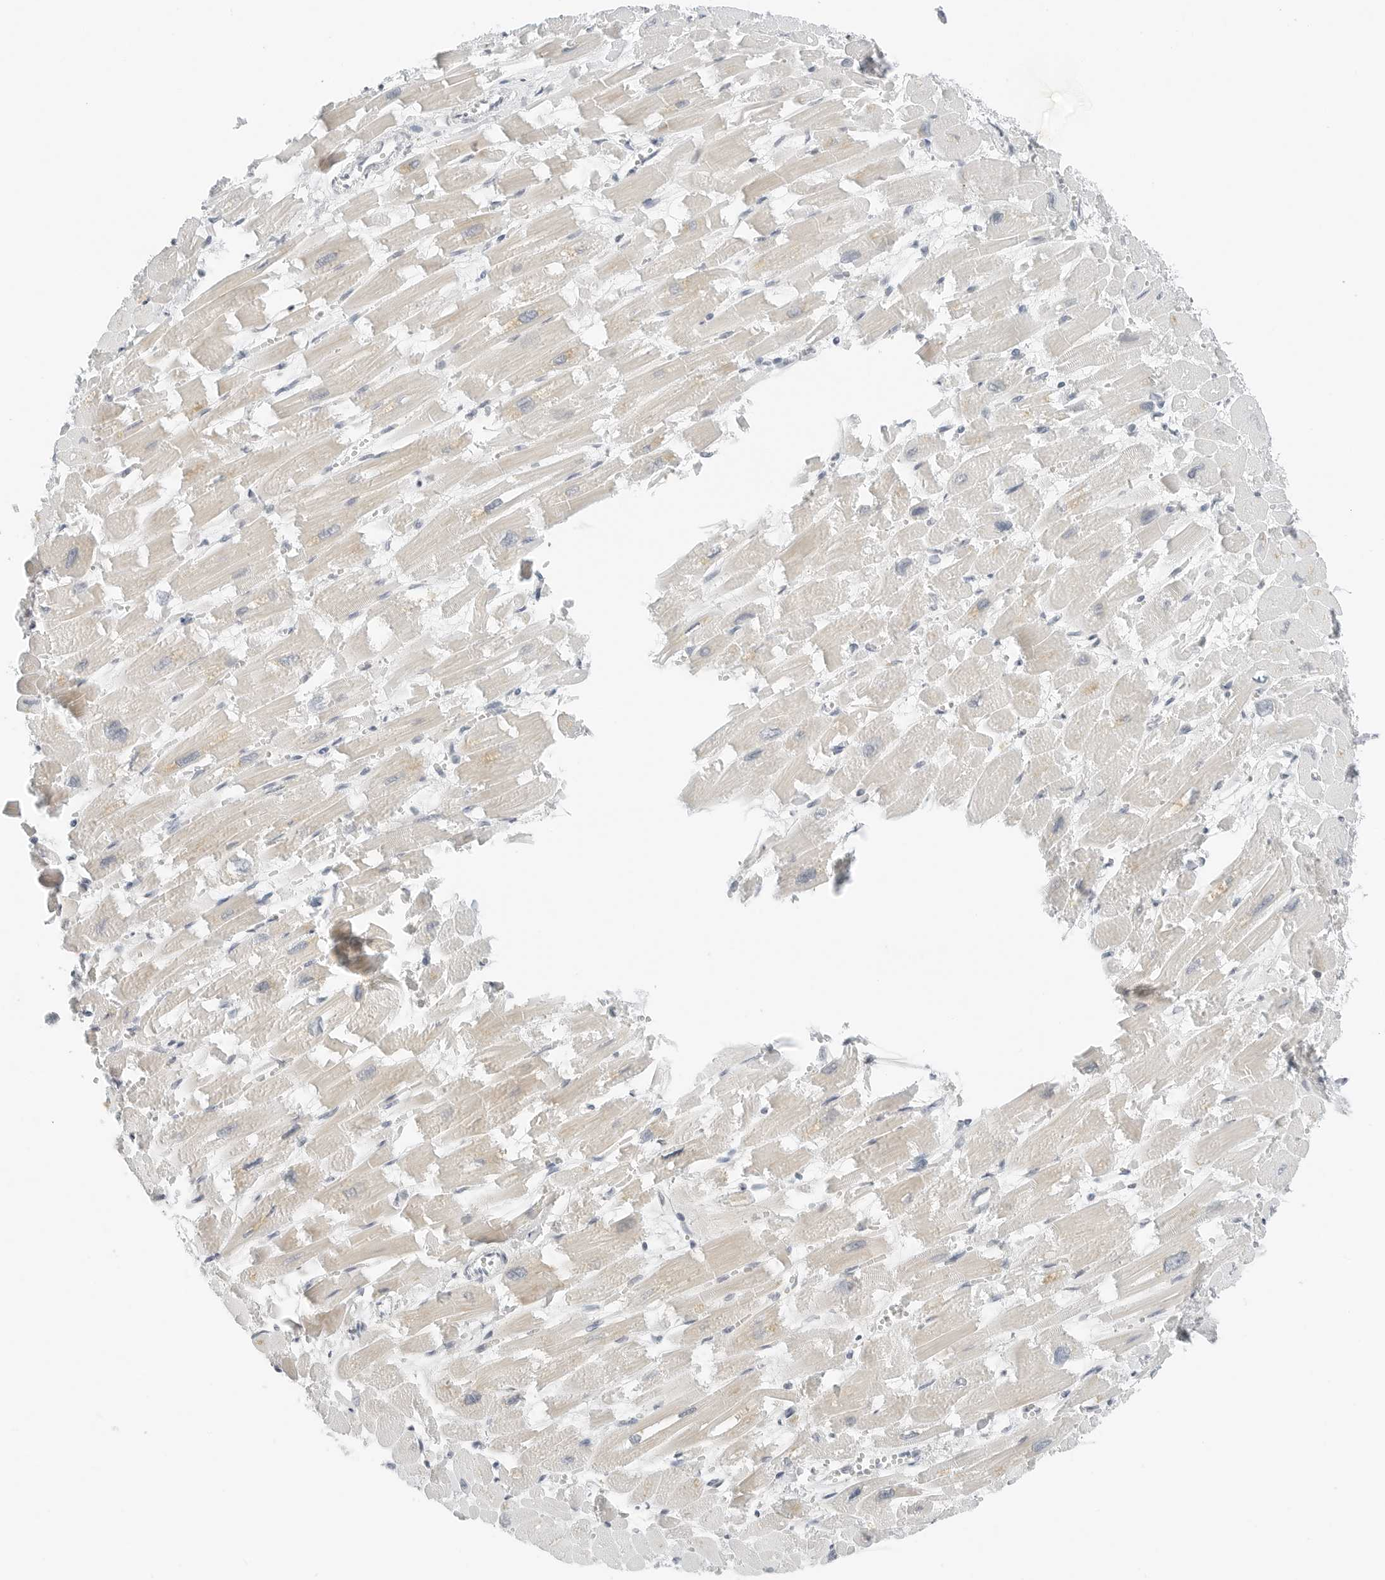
{"staining": {"intensity": "weak", "quantity": "<25%", "location": "cytoplasmic/membranous"}, "tissue": "heart muscle", "cell_type": "Cardiomyocytes", "image_type": "normal", "snomed": [{"axis": "morphology", "description": "Normal tissue, NOS"}, {"axis": "topography", "description": "Heart"}], "caption": "A high-resolution micrograph shows immunohistochemistry (IHC) staining of unremarkable heart muscle, which exhibits no significant expression in cardiomyocytes.", "gene": "NTMT2", "patient": {"sex": "male", "age": 54}}